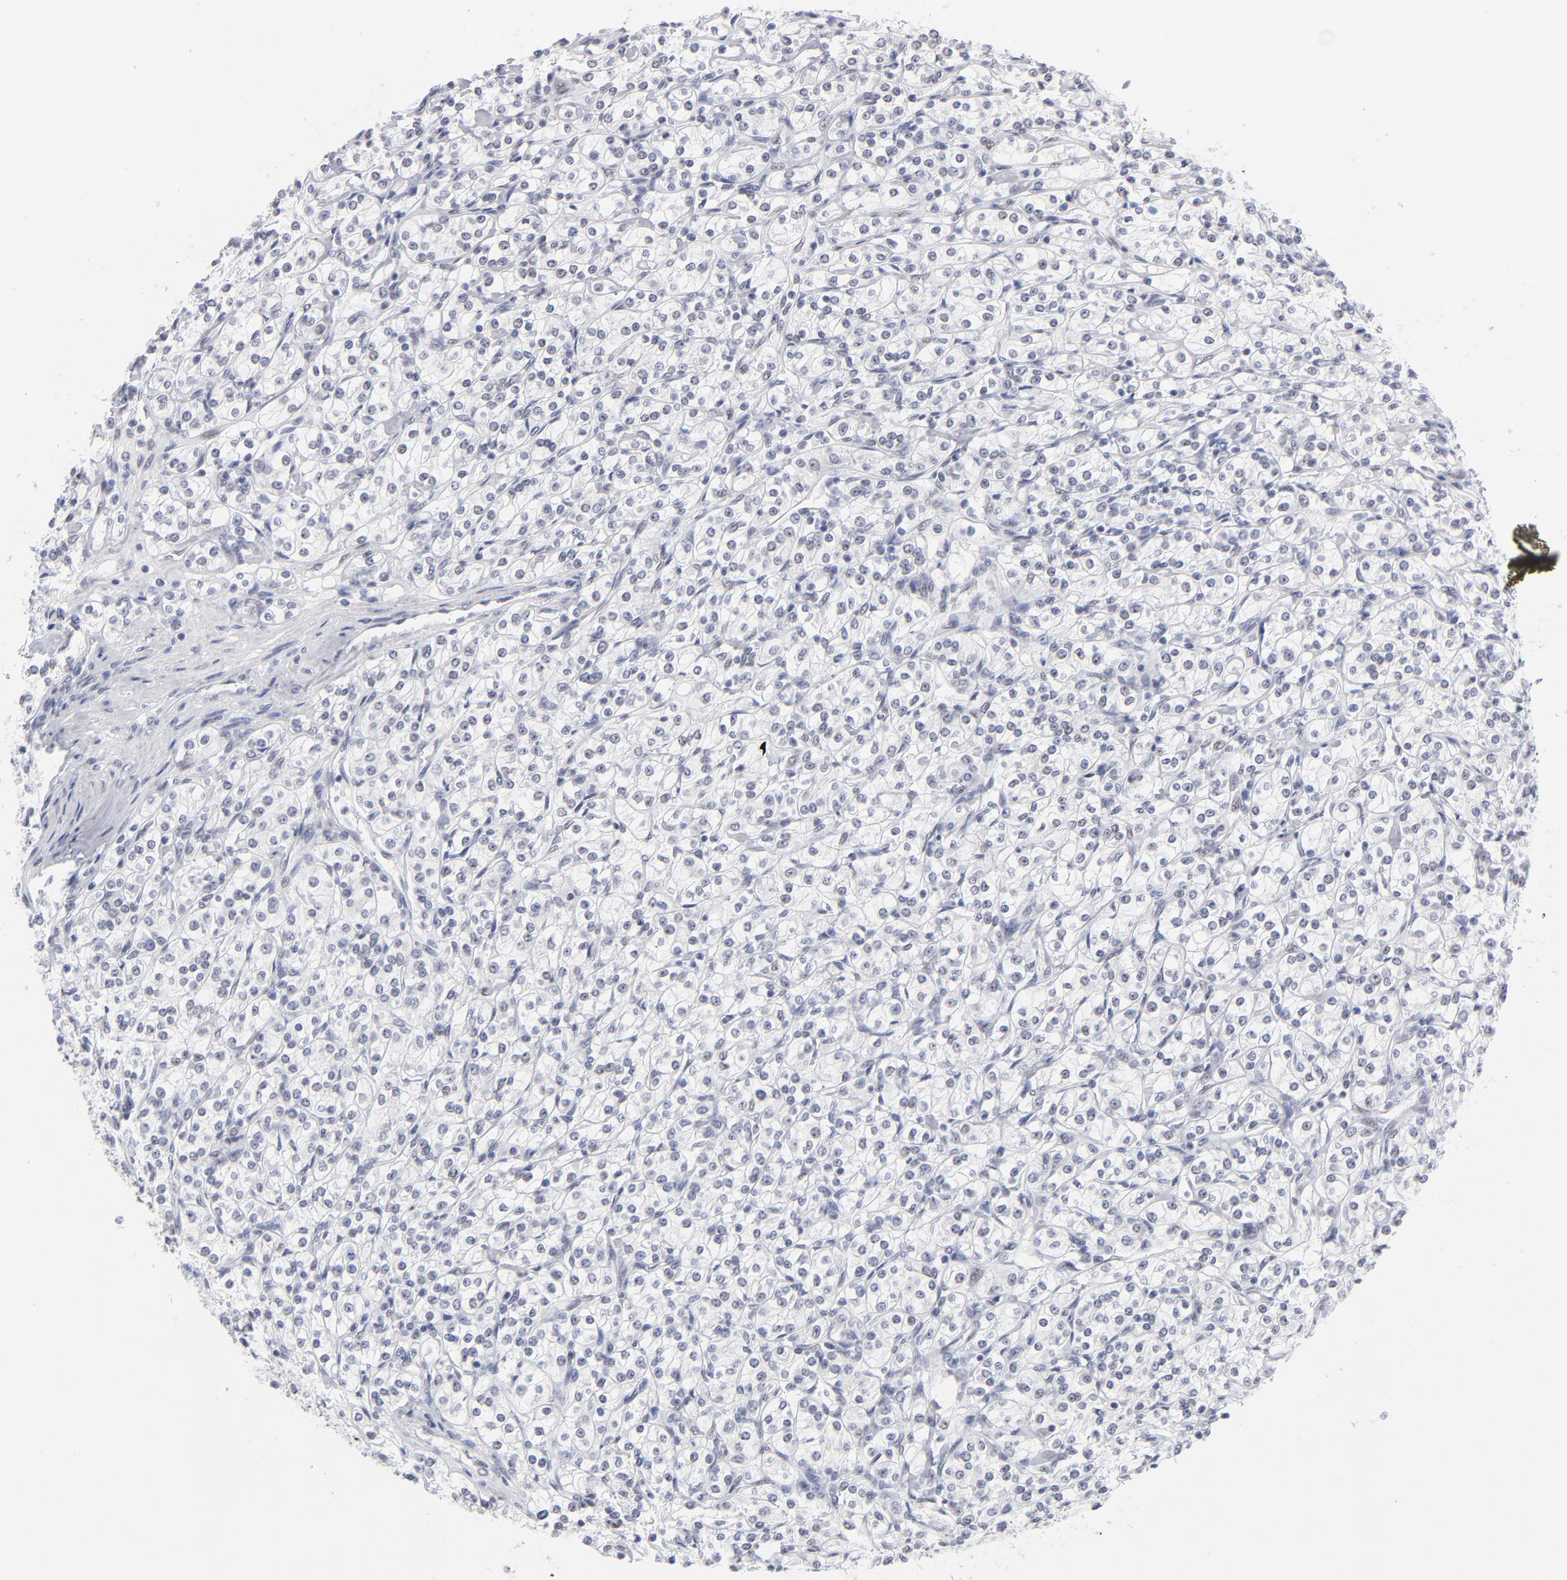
{"staining": {"intensity": "negative", "quantity": "none", "location": "none"}, "tissue": "renal cancer", "cell_type": "Tumor cells", "image_type": "cancer", "snomed": [{"axis": "morphology", "description": "Adenocarcinoma, NOS"}, {"axis": "topography", "description": "Kidney"}], "caption": "The image shows no significant staining in tumor cells of adenocarcinoma (renal).", "gene": "SNRPB", "patient": {"sex": "male", "age": 77}}